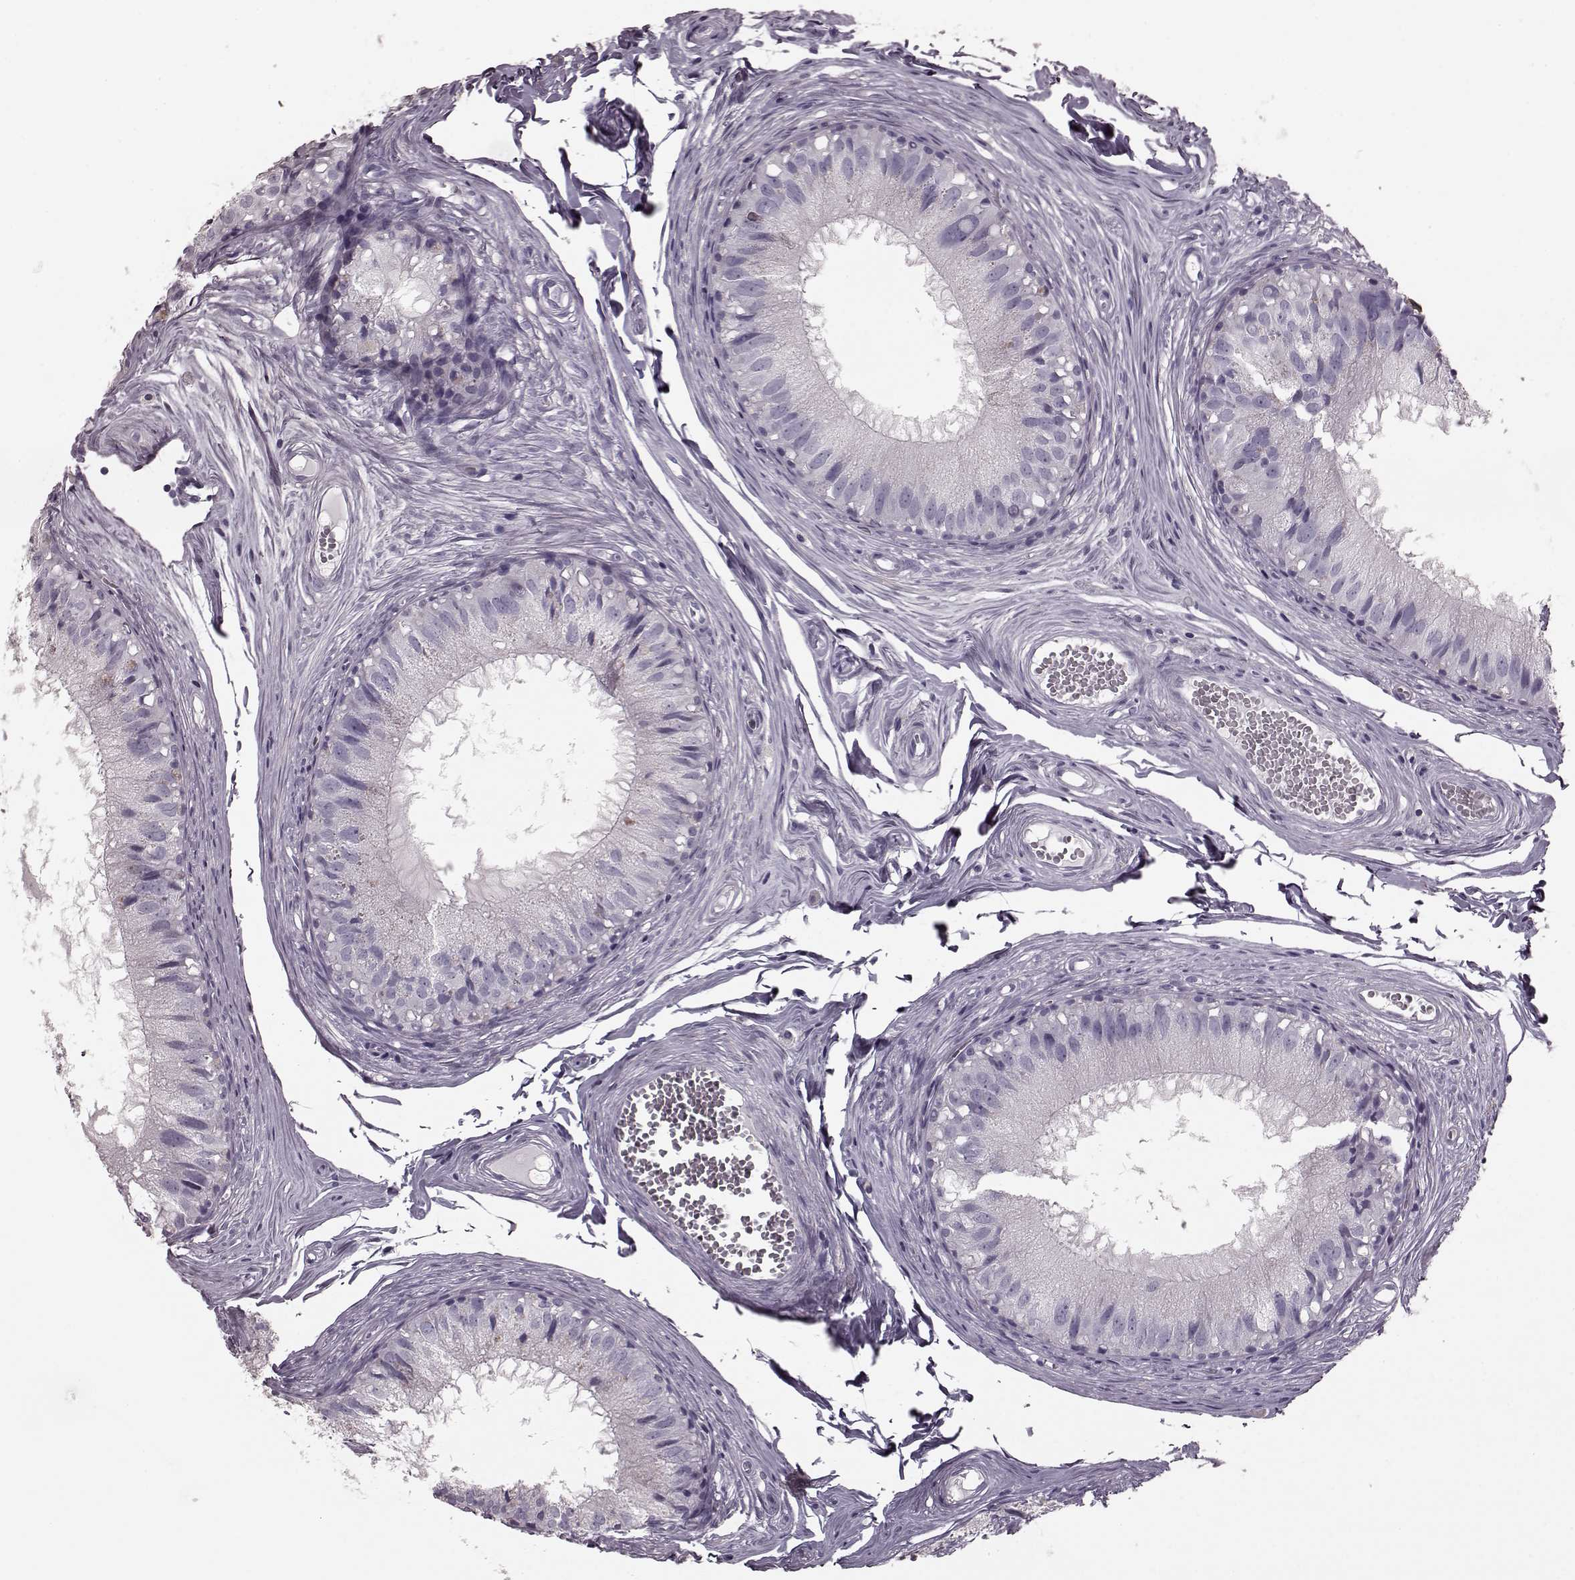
{"staining": {"intensity": "negative", "quantity": "none", "location": "none"}, "tissue": "epididymis", "cell_type": "Glandular cells", "image_type": "normal", "snomed": [{"axis": "morphology", "description": "Normal tissue, NOS"}, {"axis": "topography", "description": "Epididymis"}], "caption": "Immunohistochemical staining of normal human epididymis reveals no significant staining in glandular cells.", "gene": "CST7", "patient": {"sex": "male", "age": 45}}